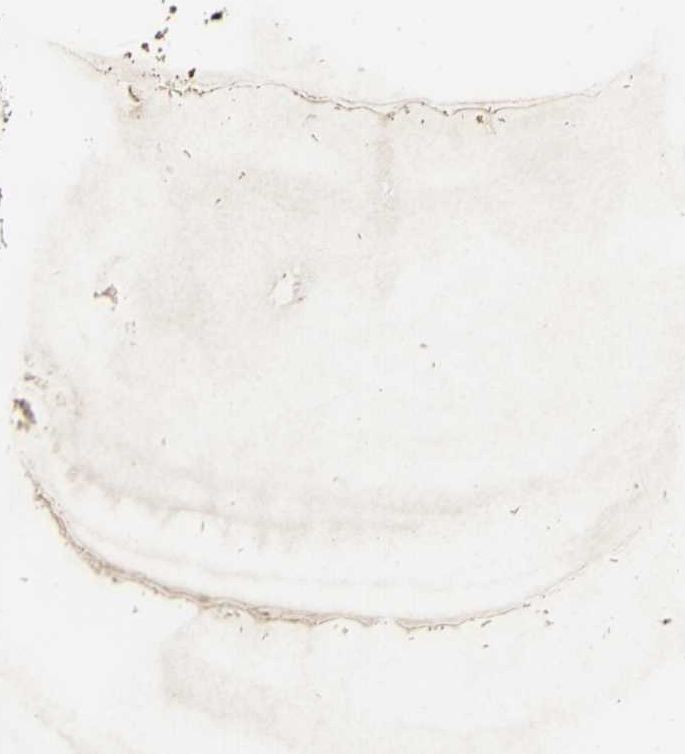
{"staining": {"intensity": "weak", "quantity": "25%-75%", "location": "cytoplasmic/membranous"}, "tissue": "adipose tissue", "cell_type": "Adipocytes", "image_type": "normal", "snomed": [{"axis": "morphology", "description": "Normal tissue, NOS"}, {"axis": "morphology", "description": "Duct carcinoma"}, {"axis": "topography", "description": "Breast"}, {"axis": "topography", "description": "Adipose tissue"}], "caption": "The micrograph exhibits immunohistochemical staining of normal adipose tissue. There is weak cytoplasmic/membranous staining is seen in approximately 25%-75% of adipocytes.", "gene": "UCHL5", "patient": {"sex": "female", "age": 37}}